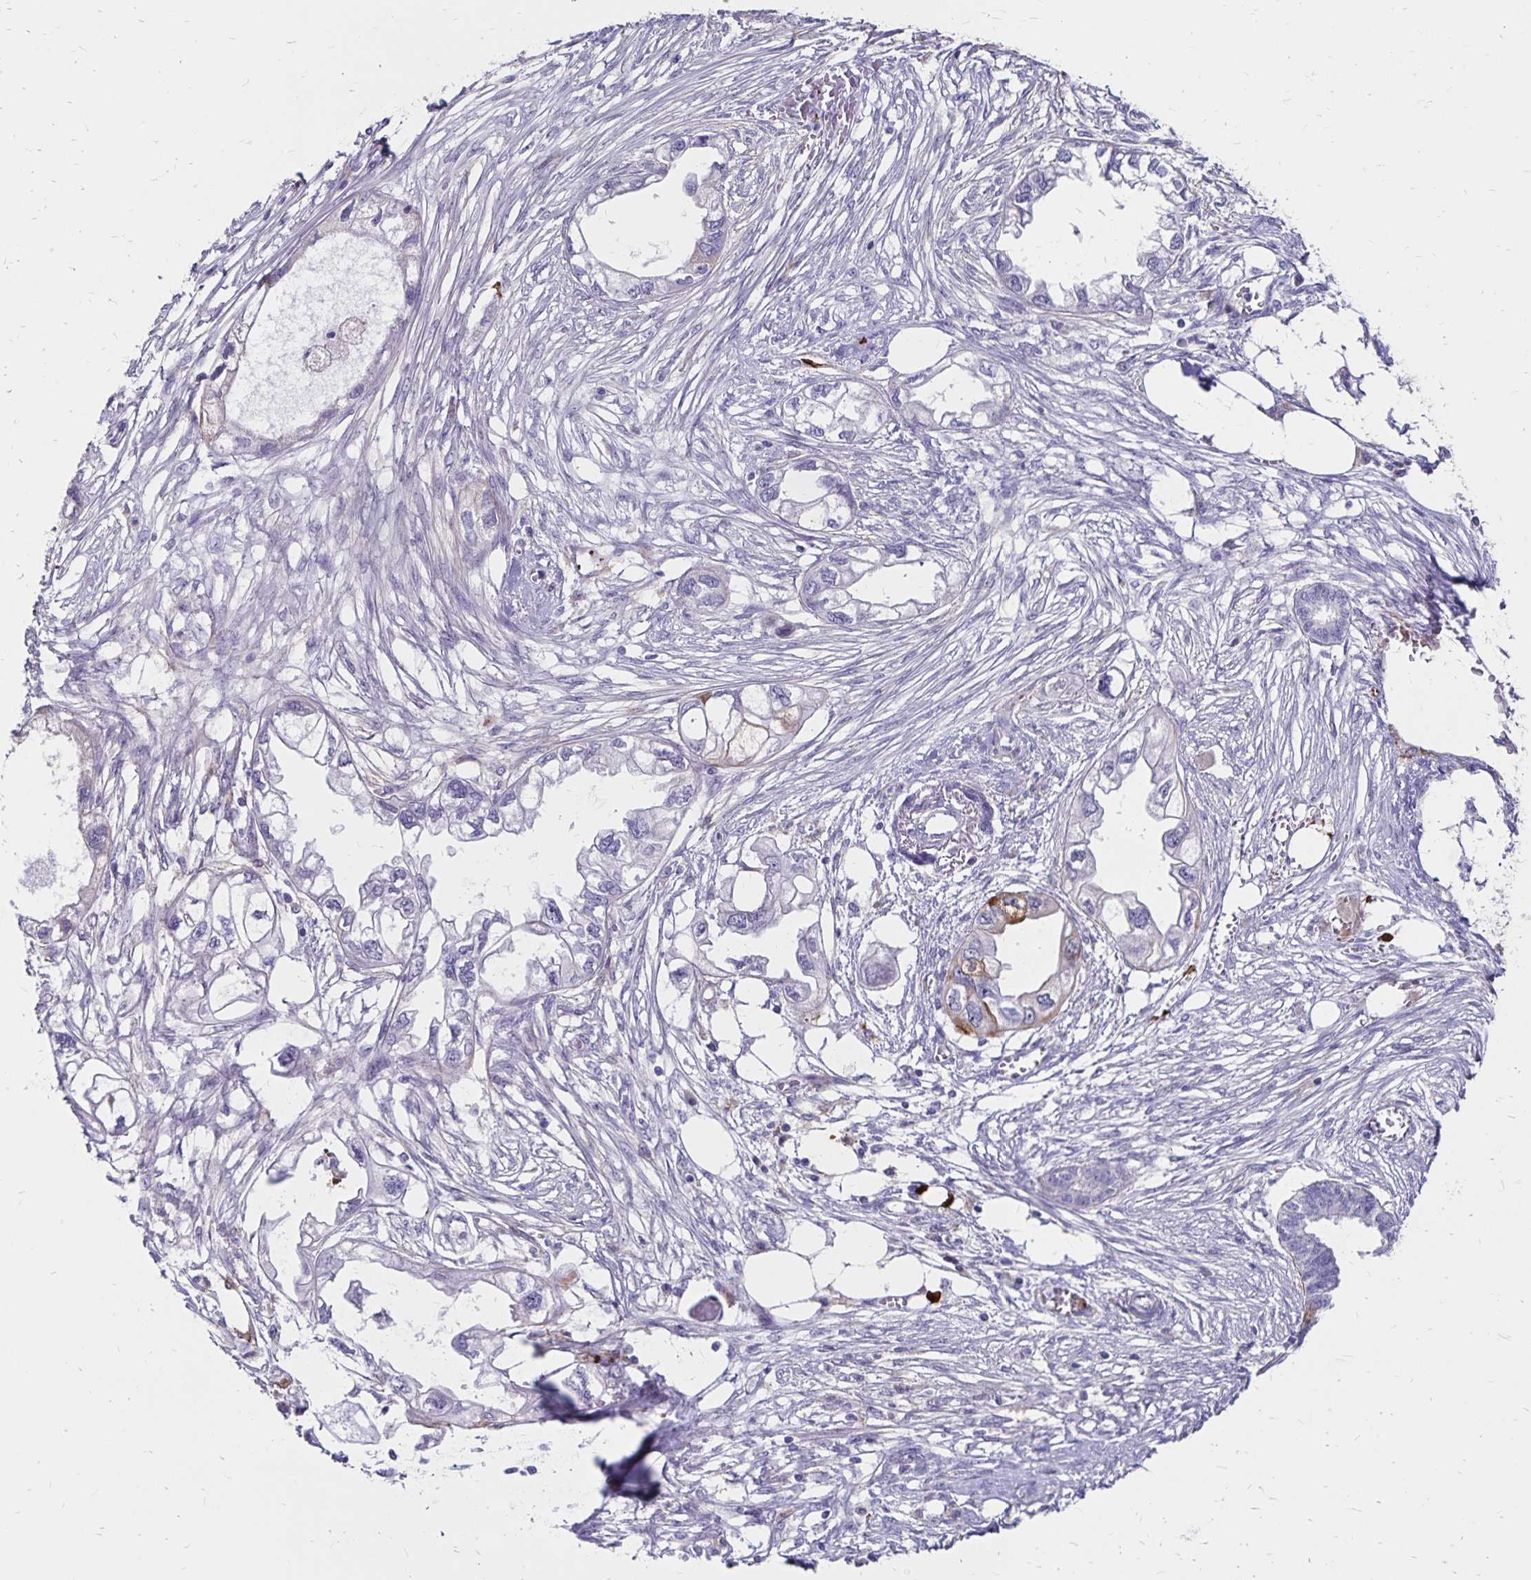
{"staining": {"intensity": "weak", "quantity": "<25%", "location": "cytoplasmic/membranous"}, "tissue": "endometrial cancer", "cell_type": "Tumor cells", "image_type": "cancer", "snomed": [{"axis": "morphology", "description": "Adenocarcinoma, NOS"}, {"axis": "morphology", "description": "Adenocarcinoma, metastatic, NOS"}, {"axis": "topography", "description": "Adipose tissue"}, {"axis": "topography", "description": "Endometrium"}], "caption": "The immunohistochemistry photomicrograph has no significant staining in tumor cells of endometrial cancer tissue.", "gene": "TNS3", "patient": {"sex": "female", "age": 67}}